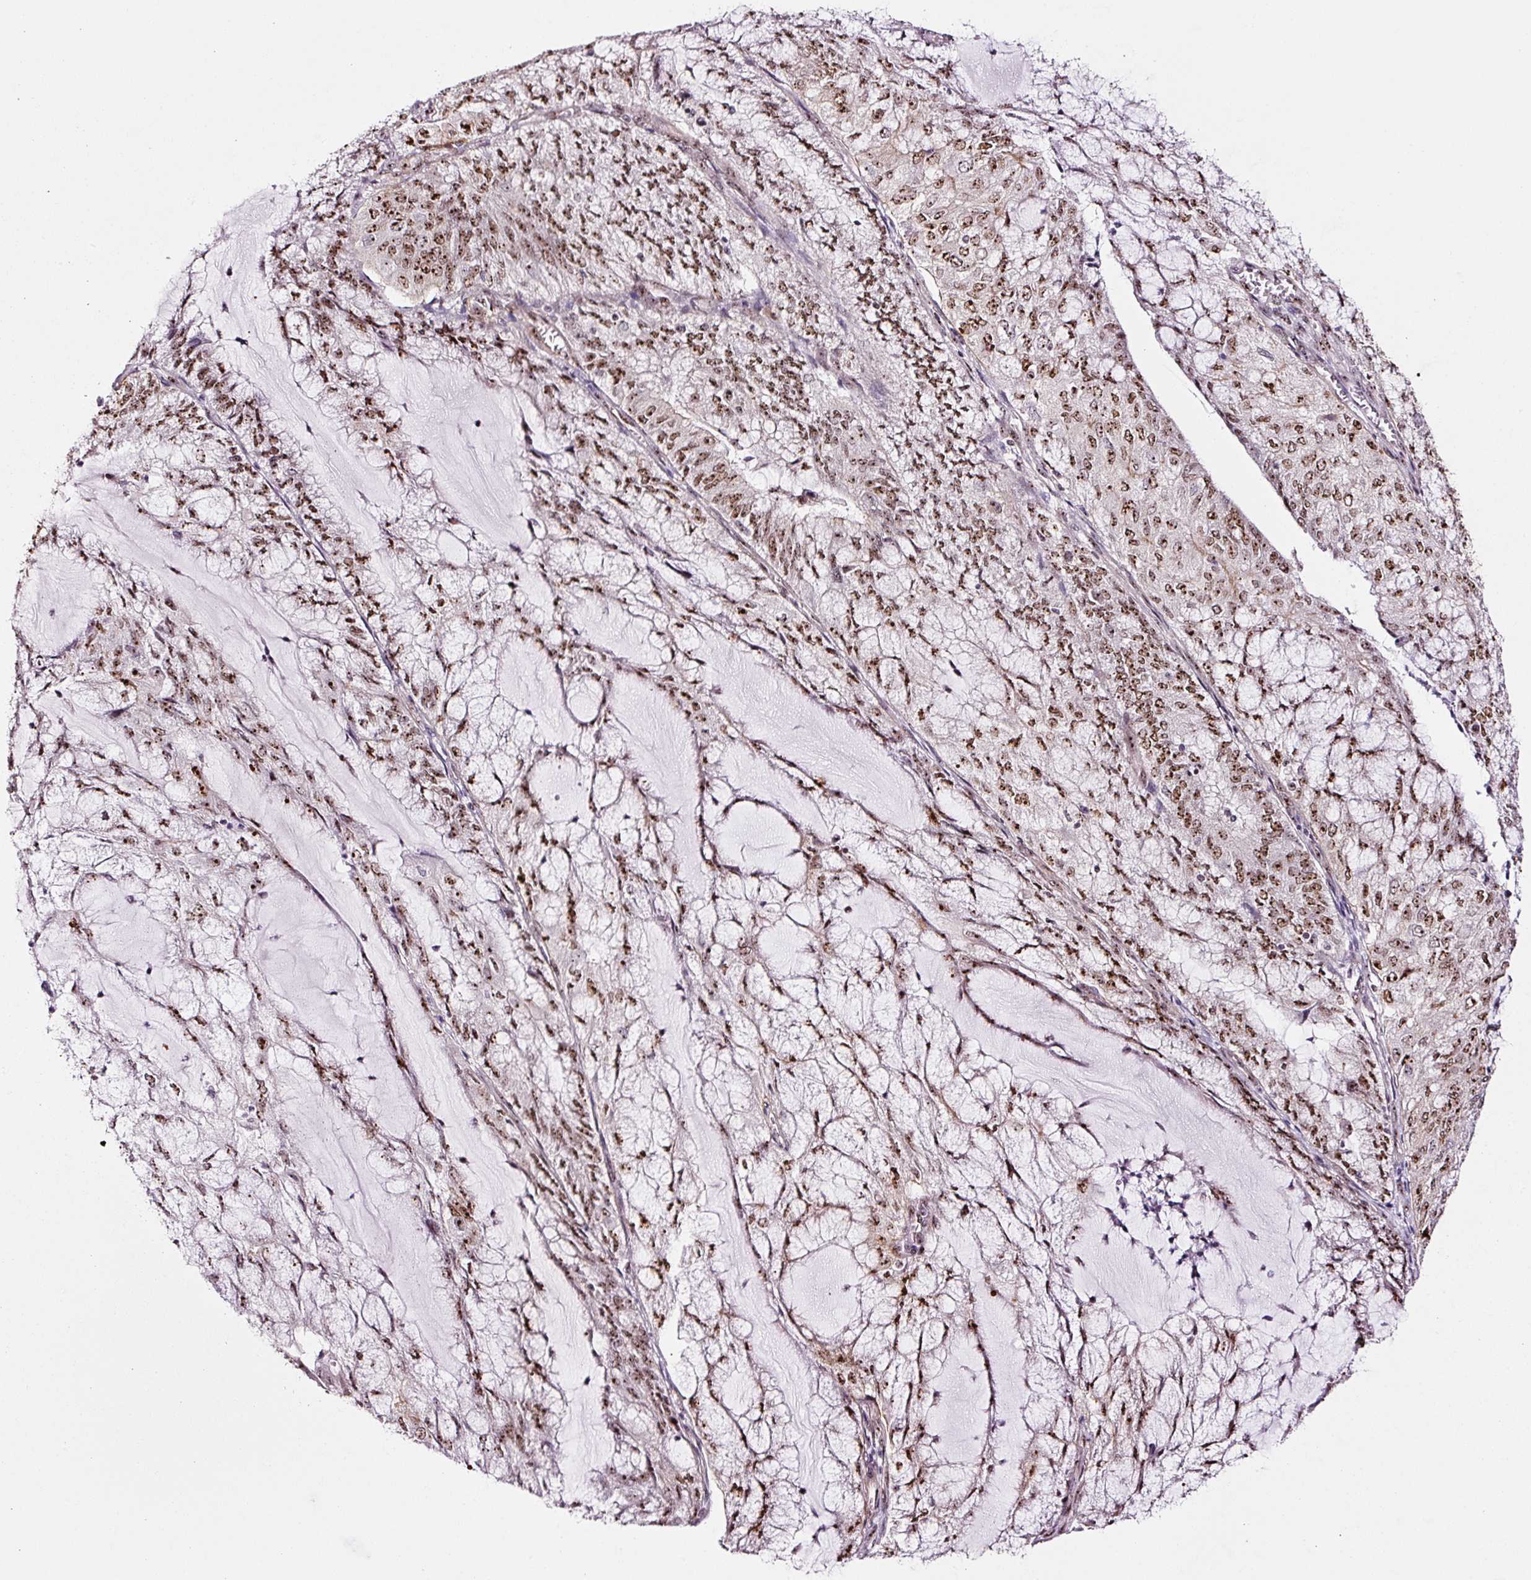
{"staining": {"intensity": "strong", "quantity": ">75%", "location": "nuclear"}, "tissue": "endometrial cancer", "cell_type": "Tumor cells", "image_type": "cancer", "snomed": [{"axis": "morphology", "description": "Adenocarcinoma, NOS"}, {"axis": "topography", "description": "Endometrium"}], "caption": "The immunohistochemical stain labels strong nuclear expression in tumor cells of endometrial adenocarcinoma tissue.", "gene": "GNL3", "patient": {"sex": "female", "age": 81}}